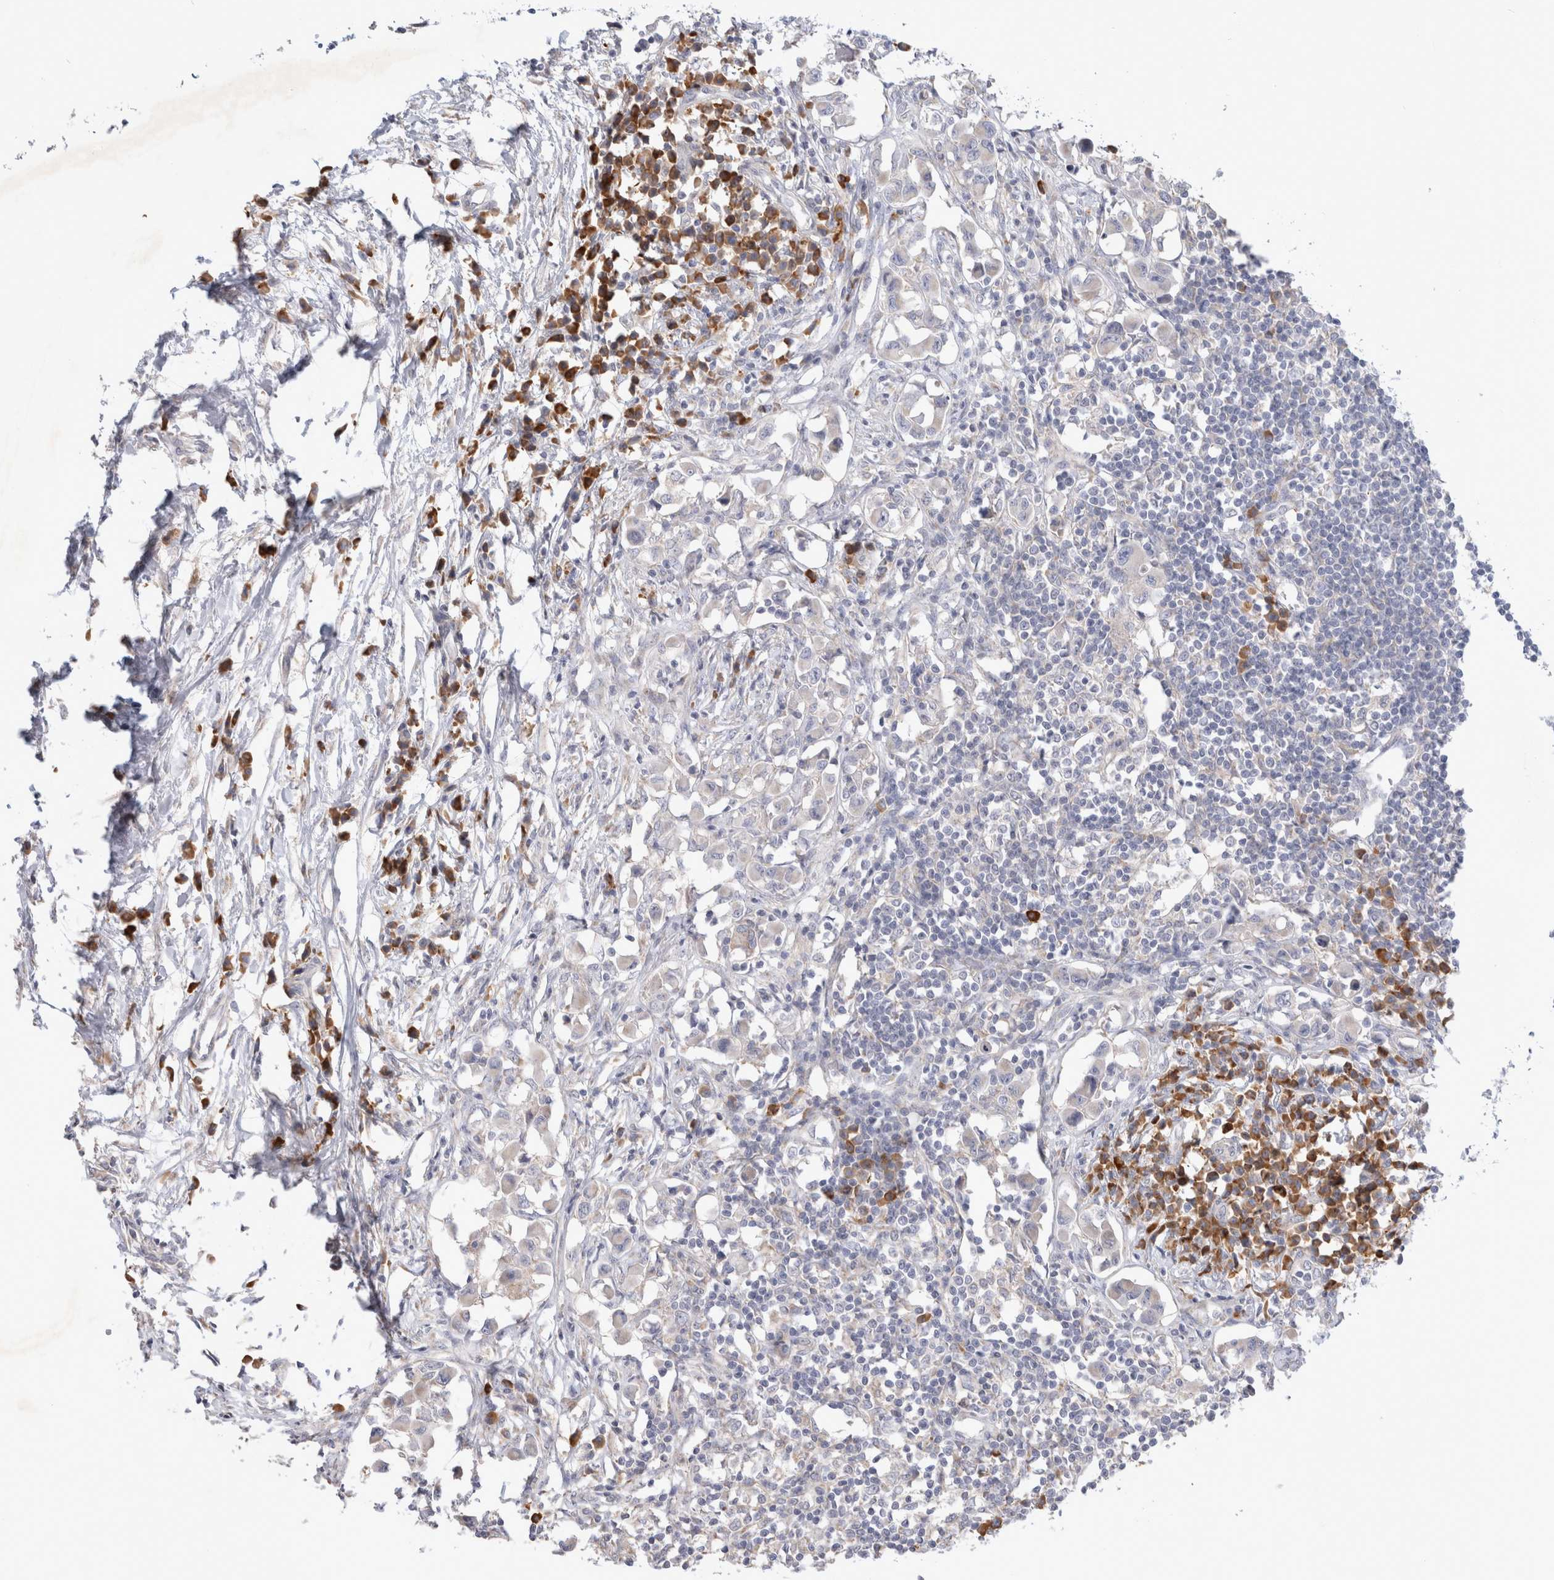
{"staining": {"intensity": "moderate", "quantity": "<25%", "location": "cytoplasmic/membranous"}, "tissue": "lymph node", "cell_type": "Germinal center cells", "image_type": "normal", "snomed": [{"axis": "morphology", "description": "Normal tissue, NOS"}, {"axis": "morphology", "description": "Malignant melanoma, Metastatic site"}, {"axis": "topography", "description": "Lymph node"}], "caption": "Immunohistochemical staining of unremarkable lymph node reveals low levels of moderate cytoplasmic/membranous expression in about <25% of germinal center cells.", "gene": "NEDD4L", "patient": {"sex": "male", "age": 41}}